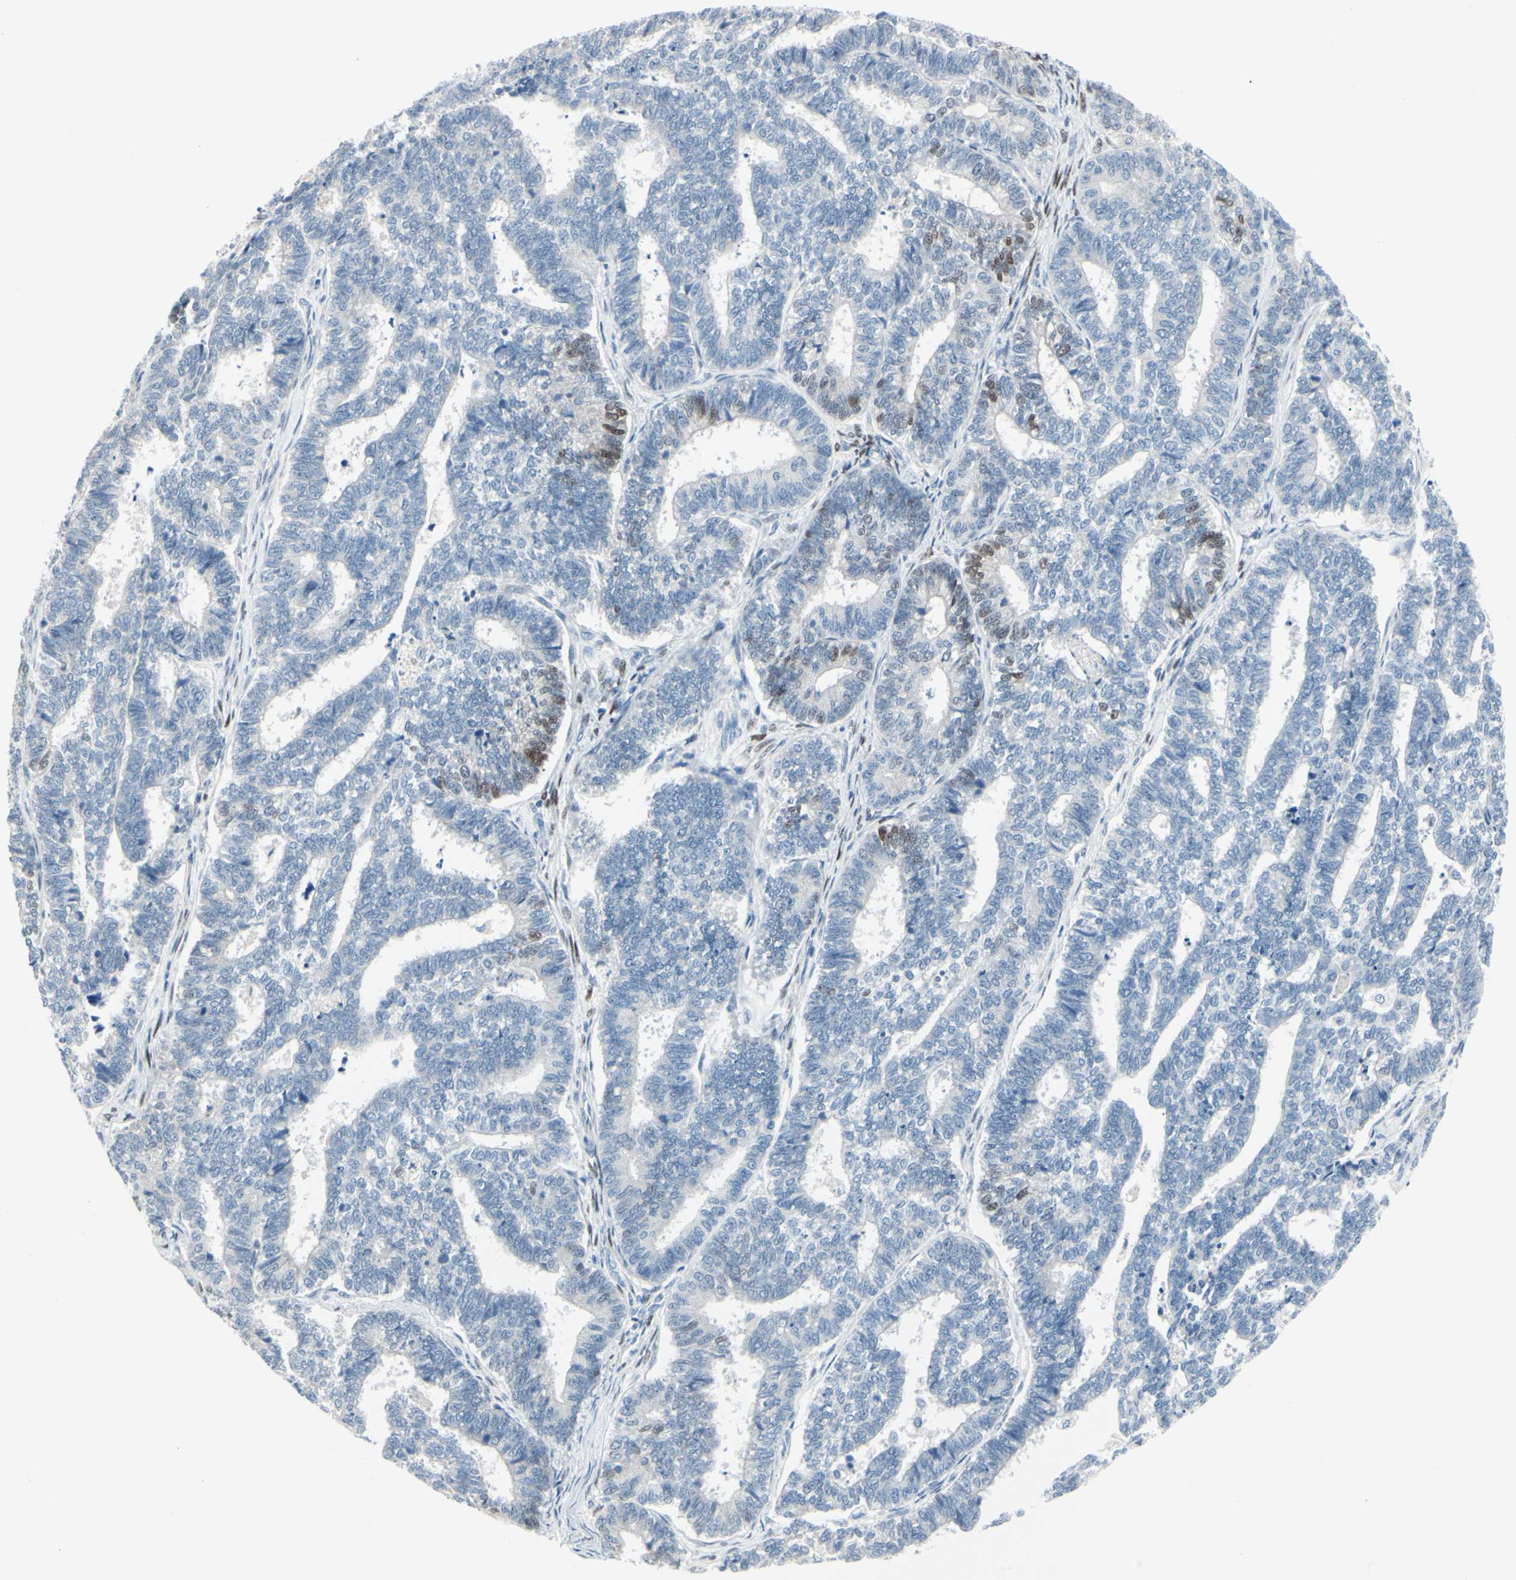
{"staining": {"intensity": "moderate", "quantity": "<25%", "location": "nuclear"}, "tissue": "endometrial cancer", "cell_type": "Tumor cells", "image_type": "cancer", "snomed": [{"axis": "morphology", "description": "Adenocarcinoma, NOS"}, {"axis": "topography", "description": "Endometrium"}], "caption": "Endometrial adenocarcinoma stained with a brown dye demonstrates moderate nuclear positive staining in about <25% of tumor cells.", "gene": "PGR", "patient": {"sex": "female", "age": 70}}